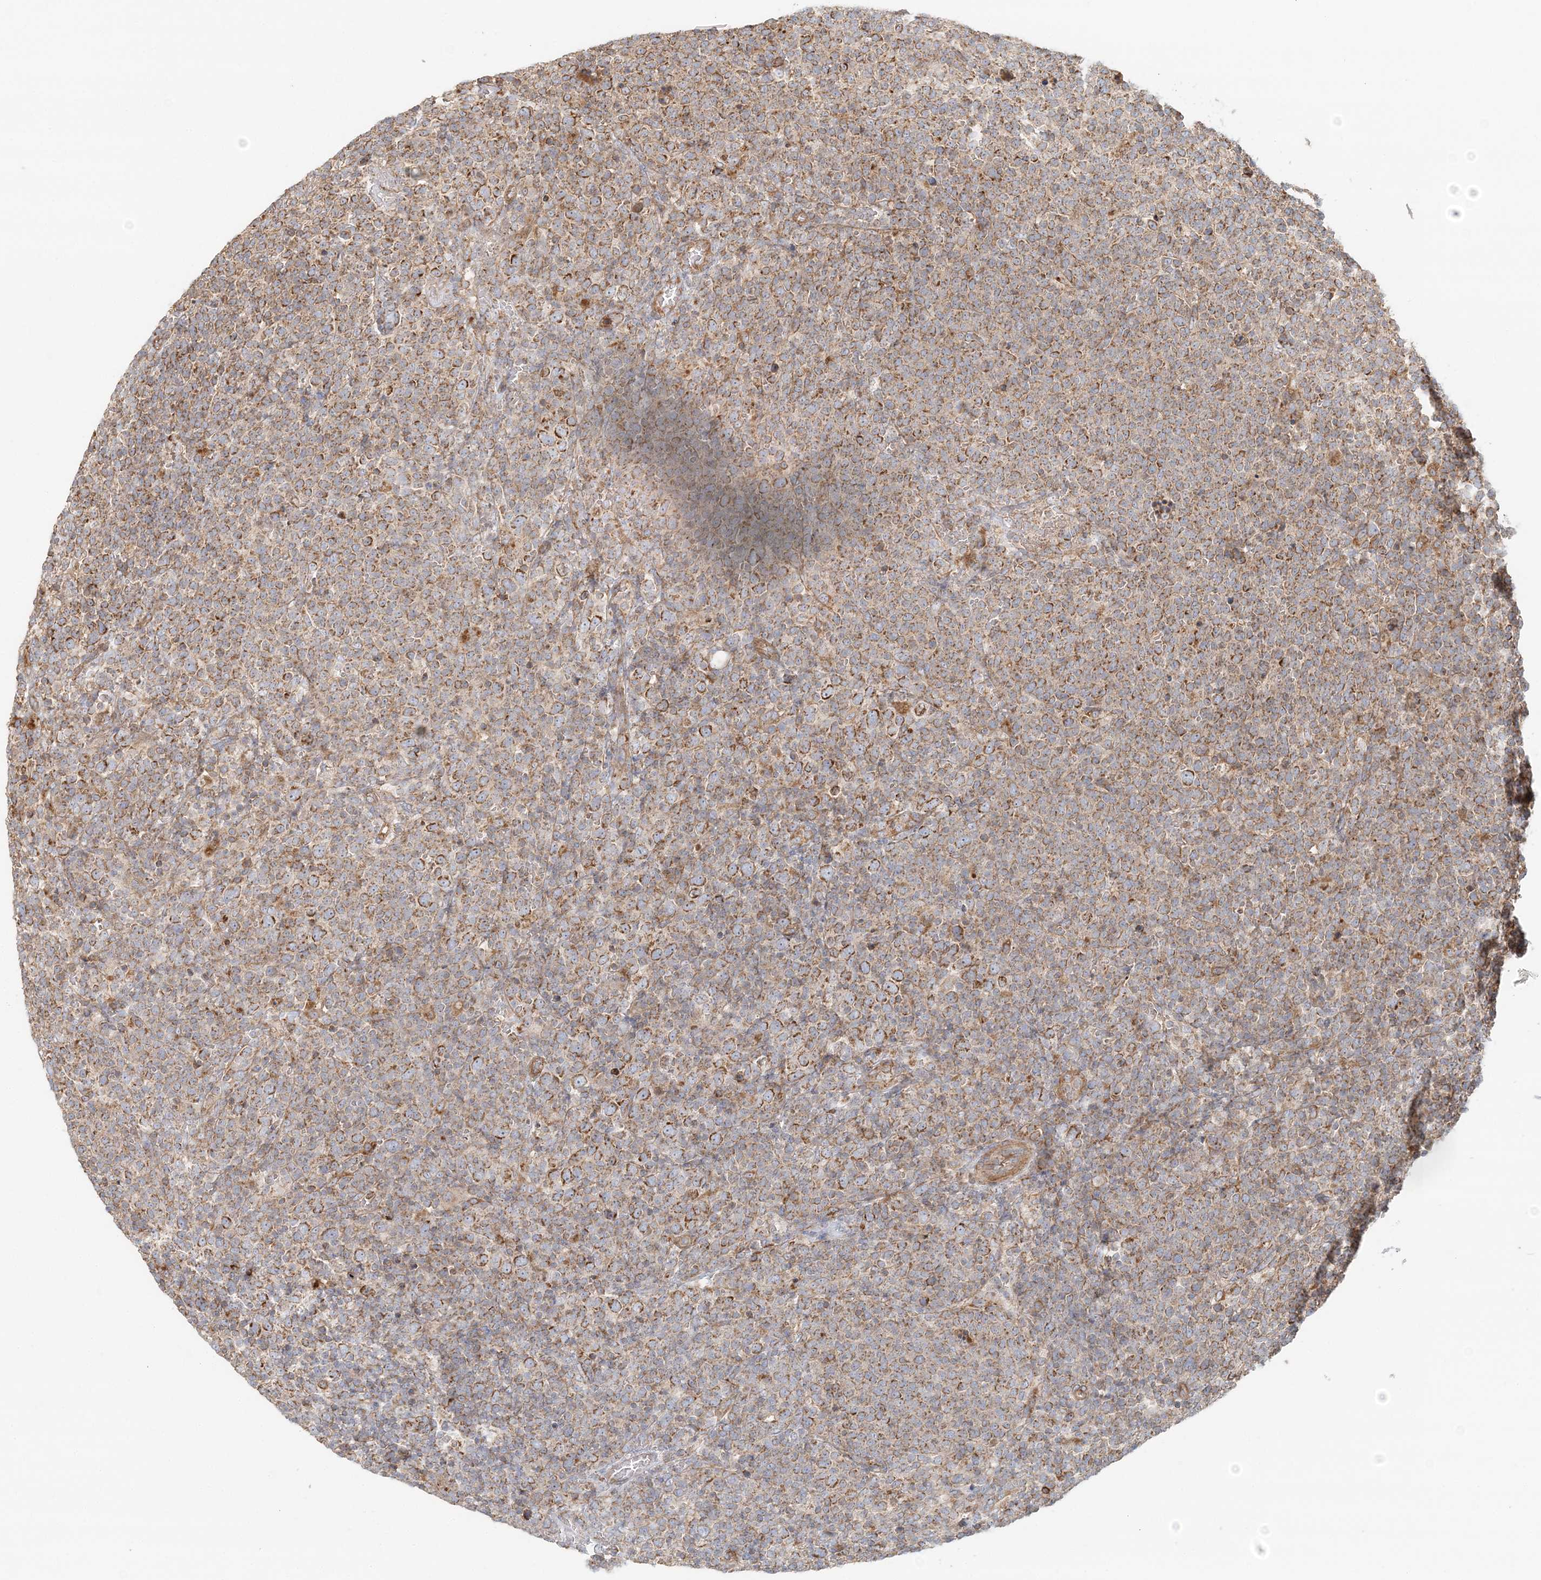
{"staining": {"intensity": "moderate", "quantity": ">75%", "location": "cytoplasmic/membranous"}, "tissue": "lymphoma", "cell_type": "Tumor cells", "image_type": "cancer", "snomed": [{"axis": "morphology", "description": "Malignant lymphoma, non-Hodgkin's type, High grade"}, {"axis": "topography", "description": "Lymph node"}], "caption": "Immunohistochemical staining of human high-grade malignant lymphoma, non-Hodgkin's type demonstrates medium levels of moderate cytoplasmic/membranous staining in about >75% of tumor cells.", "gene": "KIAA0232", "patient": {"sex": "male", "age": 61}}